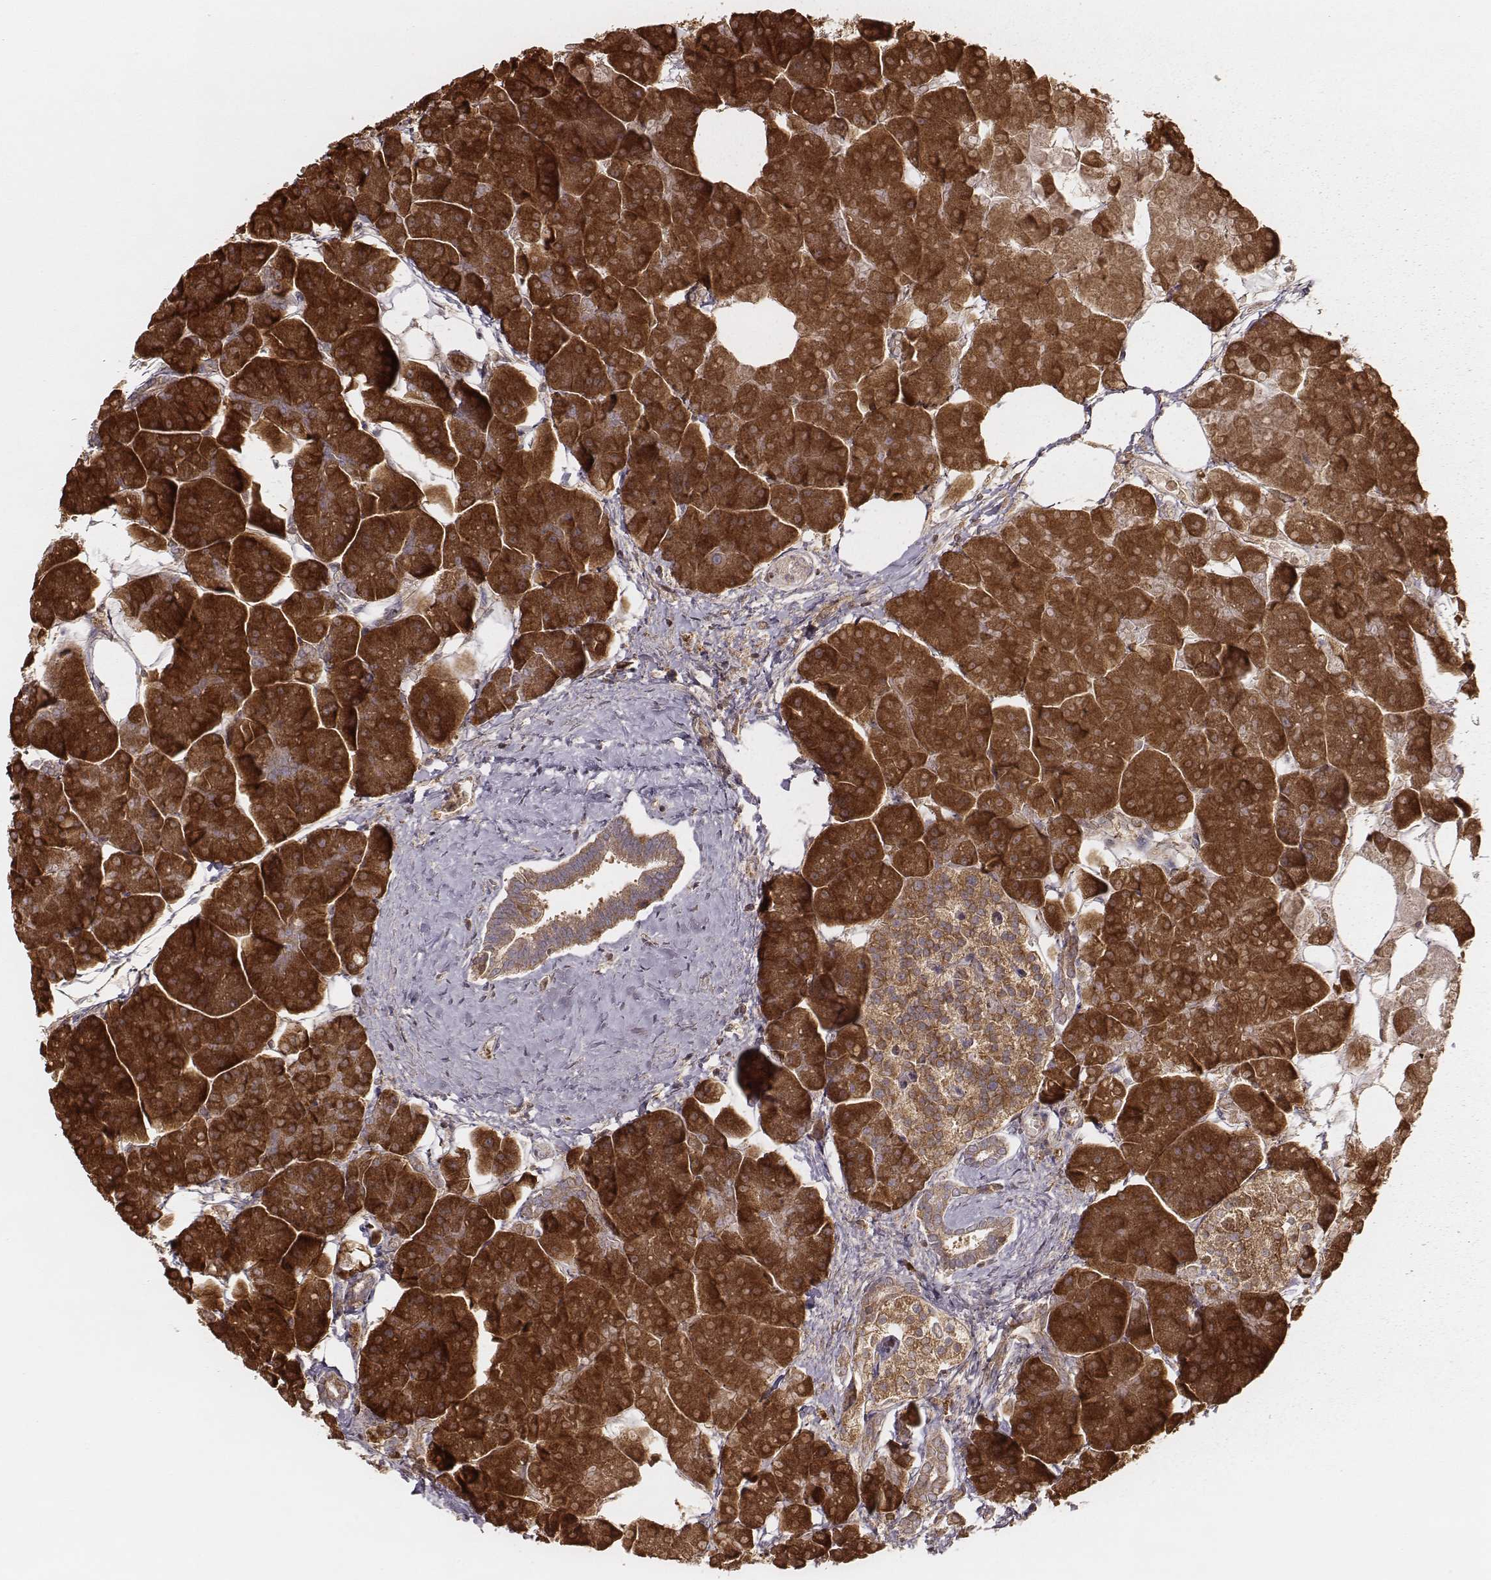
{"staining": {"intensity": "strong", "quantity": ">75%", "location": "cytoplasmic/membranous"}, "tissue": "pancreas", "cell_type": "Exocrine glandular cells", "image_type": "normal", "snomed": [{"axis": "morphology", "description": "Normal tissue, NOS"}, {"axis": "topography", "description": "Adipose tissue"}, {"axis": "topography", "description": "Pancreas"}, {"axis": "topography", "description": "Peripheral nerve tissue"}], "caption": "Protein staining shows strong cytoplasmic/membranous positivity in approximately >75% of exocrine glandular cells in normal pancreas.", "gene": "CARS1", "patient": {"sex": "female", "age": 58}}